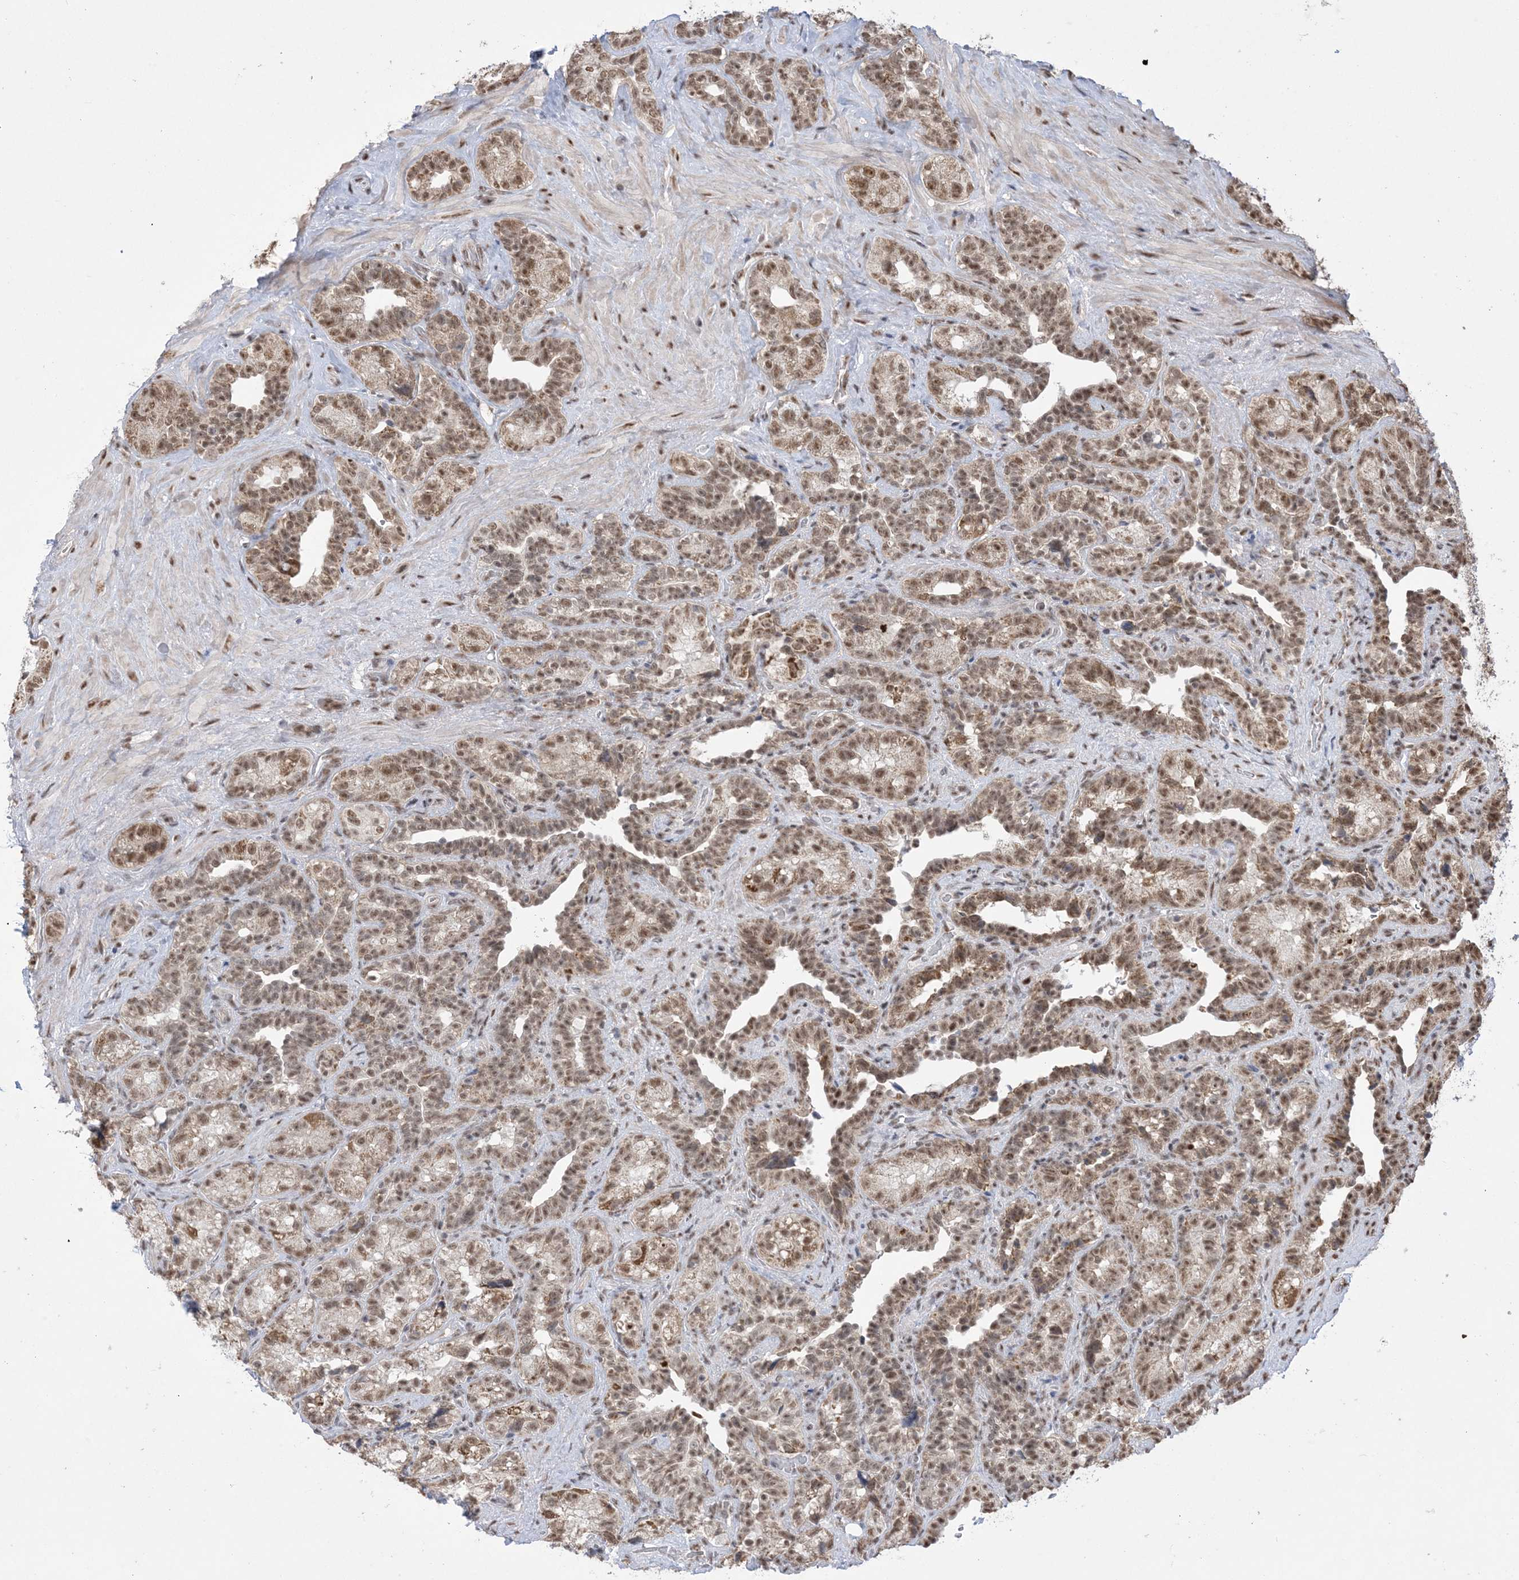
{"staining": {"intensity": "moderate", "quantity": ">75%", "location": "cytoplasmic/membranous,nuclear"}, "tissue": "seminal vesicle", "cell_type": "Glandular cells", "image_type": "normal", "snomed": [{"axis": "morphology", "description": "Normal tissue, NOS"}, {"axis": "topography", "description": "Seminal veicle"}, {"axis": "topography", "description": "Peripheral nerve tissue"}], "caption": "Seminal vesicle stained with DAB (3,3'-diaminobenzidine) immunohistochemistry displays medium levels of moderate cytoplasmic/membranous,nuclear positivity in approximately >75% of glandular cells. Using DAB (3,3'-diaminobenzidine) (brown) and hematoxylin (blue) stains, captured at high magnification using brightfield microscopy.", "gene": "TRMT10C", "patient": {"sex": "male", "age": 67}}